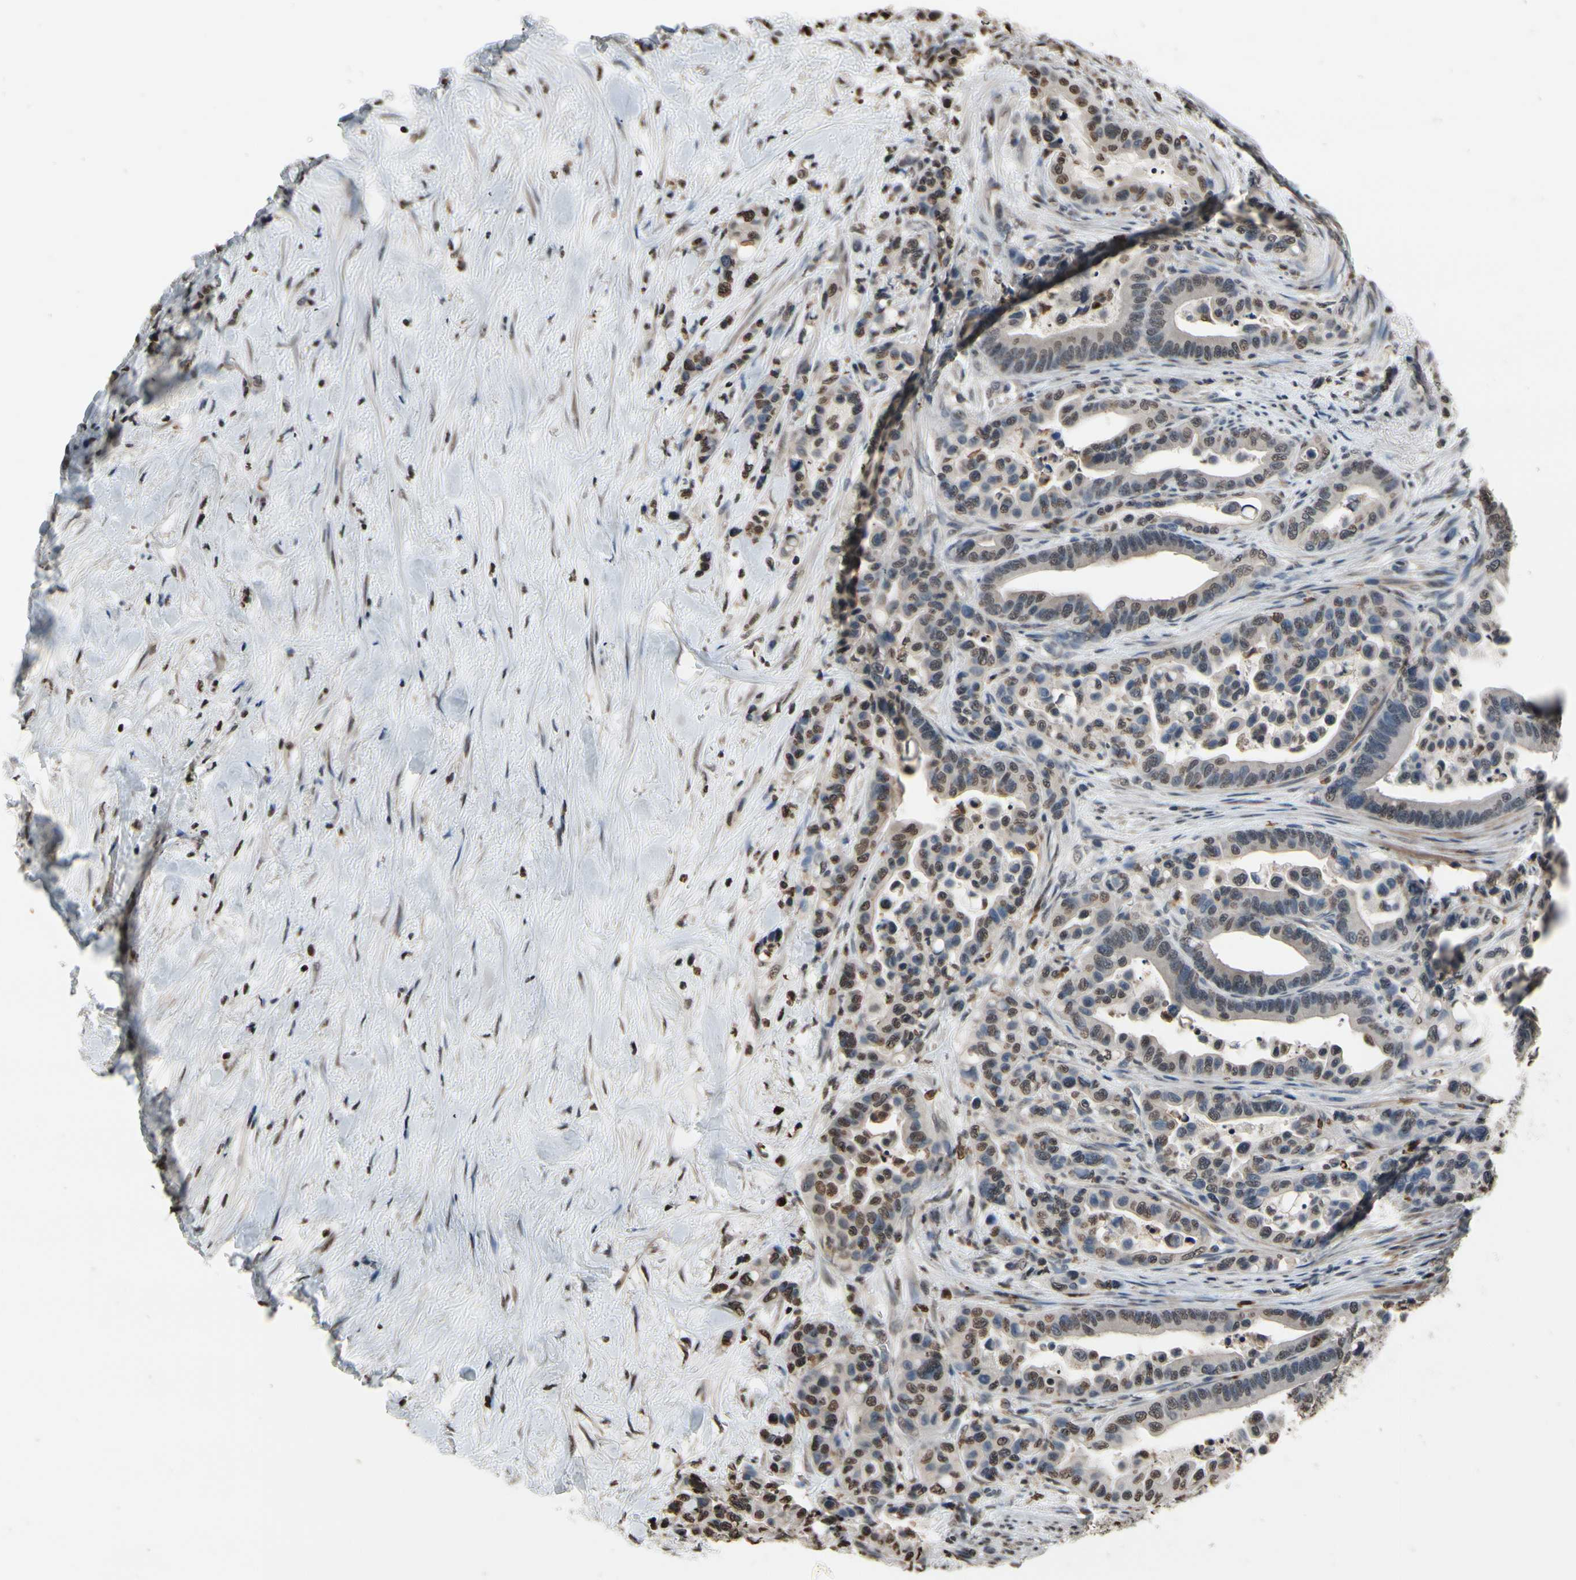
{"staining": {"intensity": "moderate", "quantity": "25%-75%", "location": "nuclear"}, "tissue": "colorectal cancer", "cell_type": "Tumor cells", "image_type": "cancer", "snomed": [{"axis": "morphology", "description": "Normal tissue, NOS"}, {"axis": "morphology", "description": "Adenocarcinoma, NOS"}, {"axis": "topography", "description": "Colon"}], "caption": "Immunohistochemical staining of human adenocarcinoma (colorectal) reveals medium levels of moderate nuclear protein positivity in approximately 25%-75% of tumor cells. (brown staining indicates protein expression, while blue staining denotes nuclei).", "gene": "HIPK2", "patient": {"sex": "male", "age": 82}}